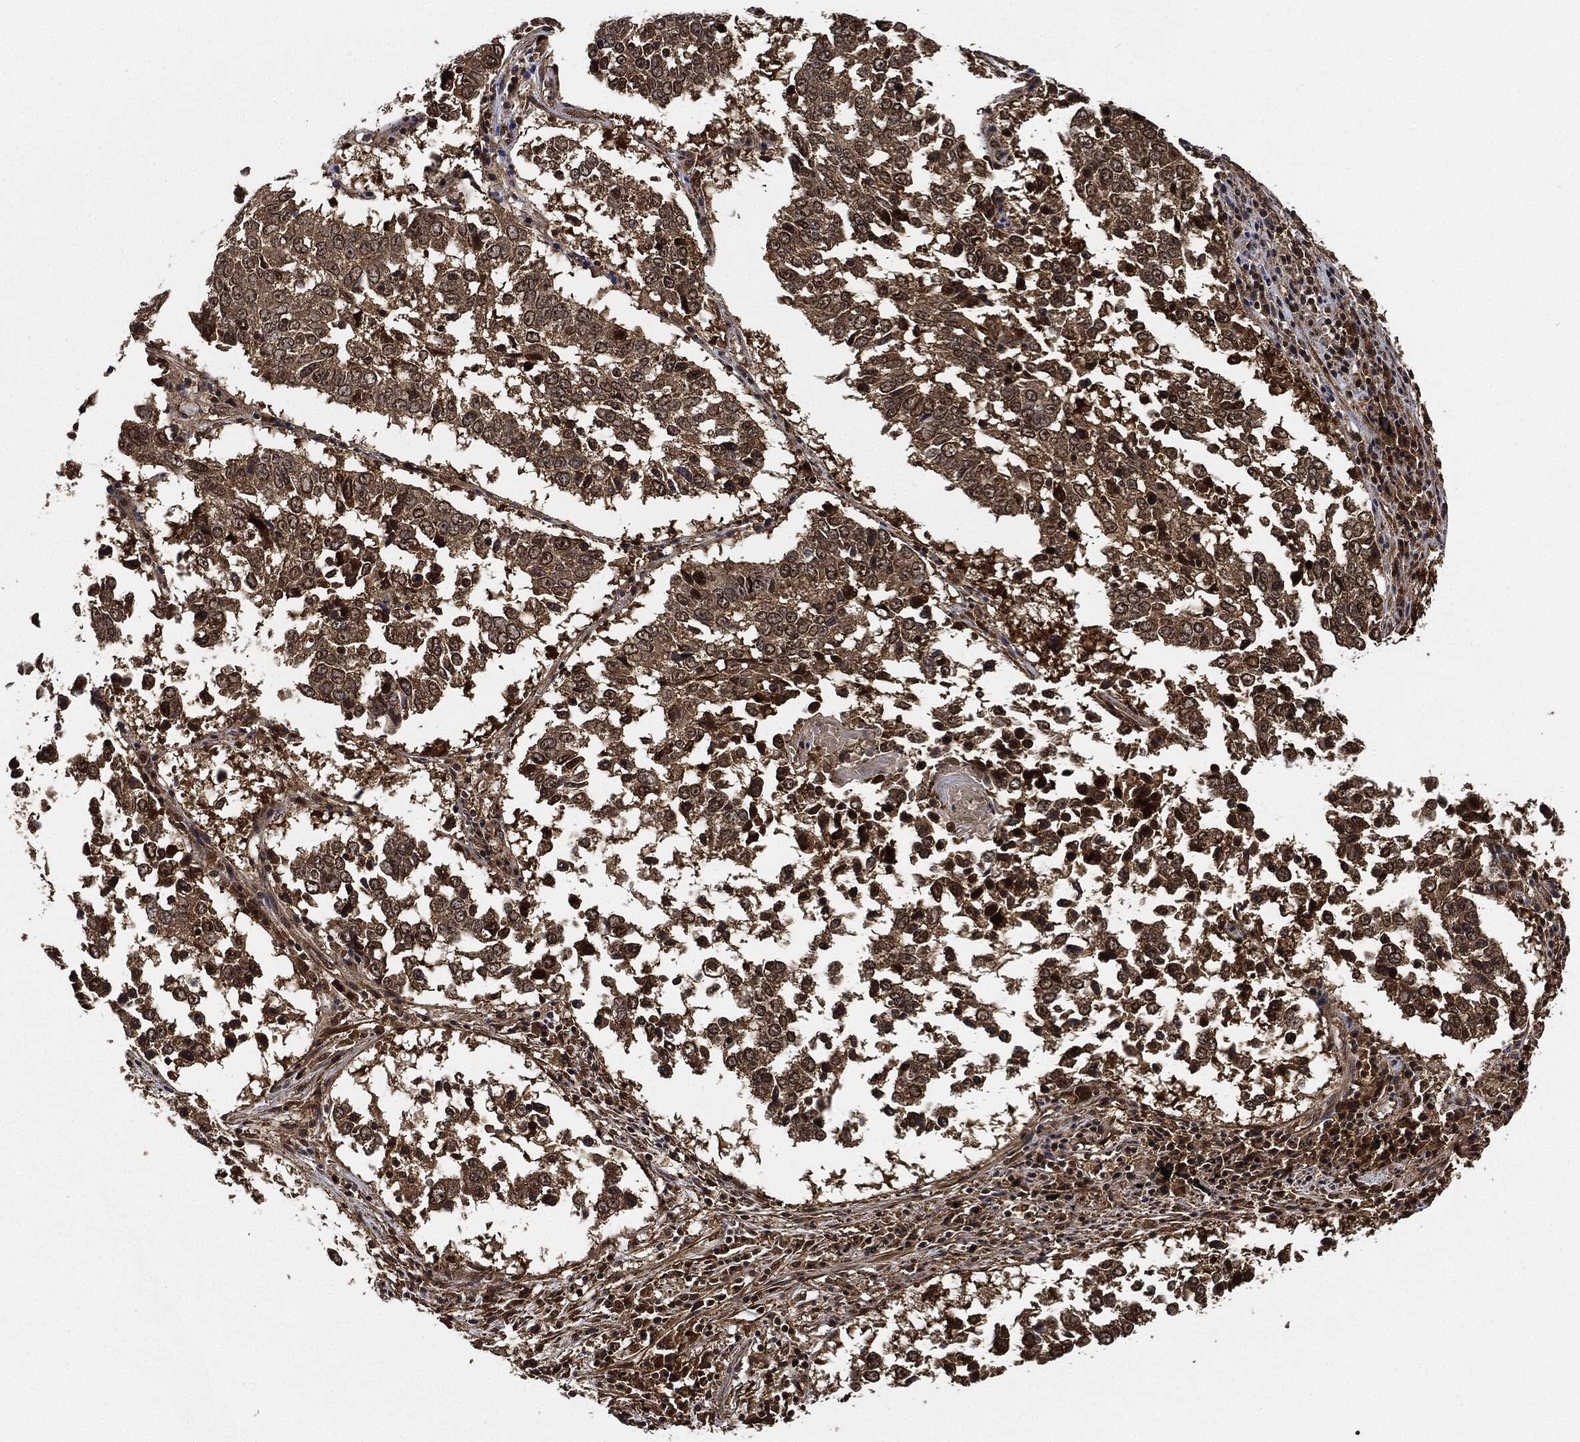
{"staining": {"intensity": "moderate", "quantity": ">75%", "location": "cytoplasmic/membranous"}, "tissue": "lung cancer", "cell_type": "Tumor cells", "image_type": "cancer", "snomed": [{"axis": "morphology", "description": "Squamous cell carcinoma, NOS"}, {"axis": "topography", "description": "Lung"}], "caption": "This image reveals immunohistochemistry staining of lung squamous cell carcinoma, with medium moderate cytoplasmic/membranous expression in approximately >75% of tumor cells.", "gene": "CEP290", "patient": {"sex": "male", "age": 82}}